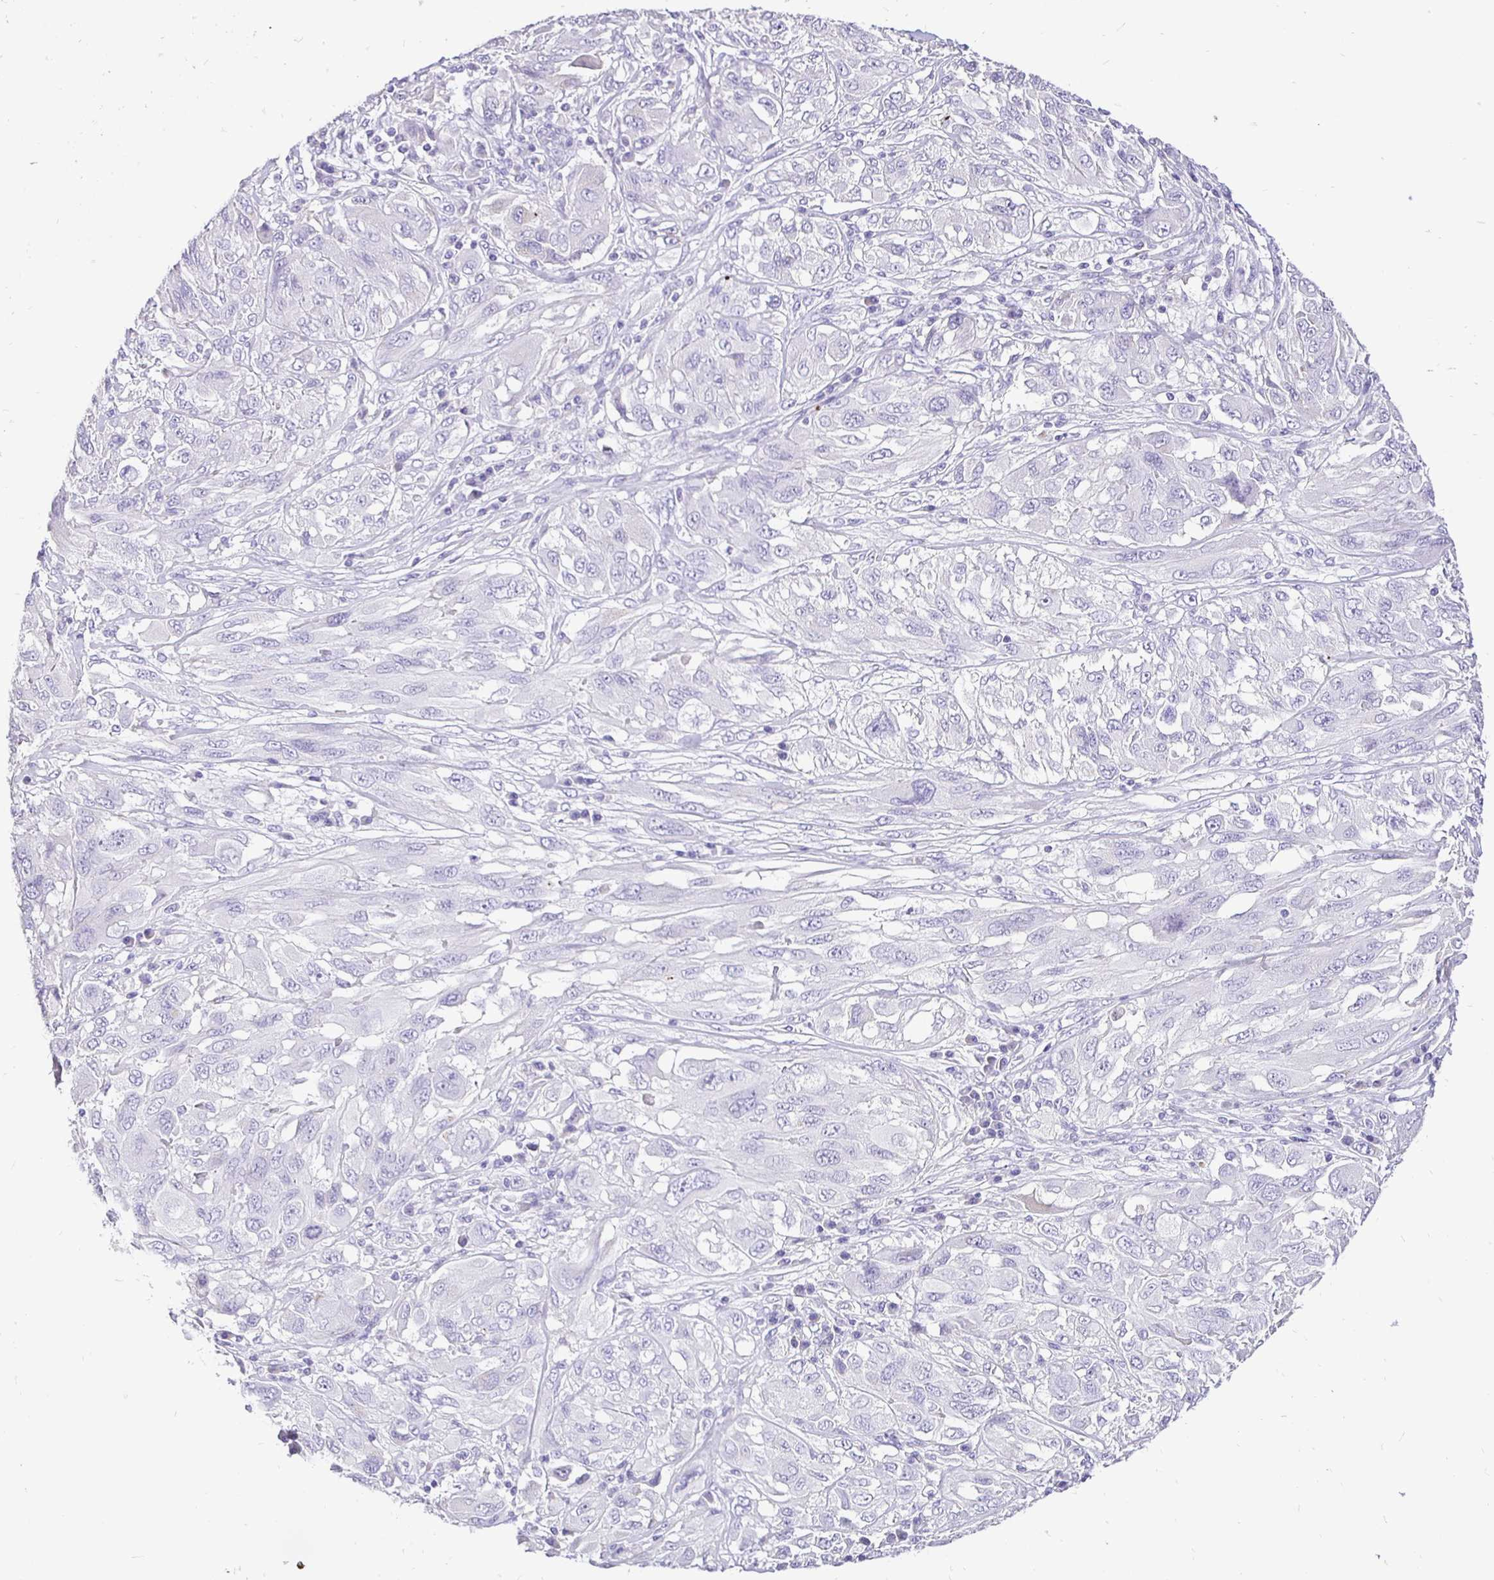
{"staining": {"intensity": "negative", "quantity": "none", "location": "none"}, "tissue": "melanoma", "cell_type": "Tumor cells", "image_type": "cancer", "snomed": [{"axis": "morphology", "description": "Malignant melanoma, NOS"}, {"axis": "topography", "description": "Skin"}], "caption": "Image shows no protein positivity in tumor cells of malignant melanoma tissue.", "gene": "TAF1D", "patient": {"sex": "female", "age": 91}}